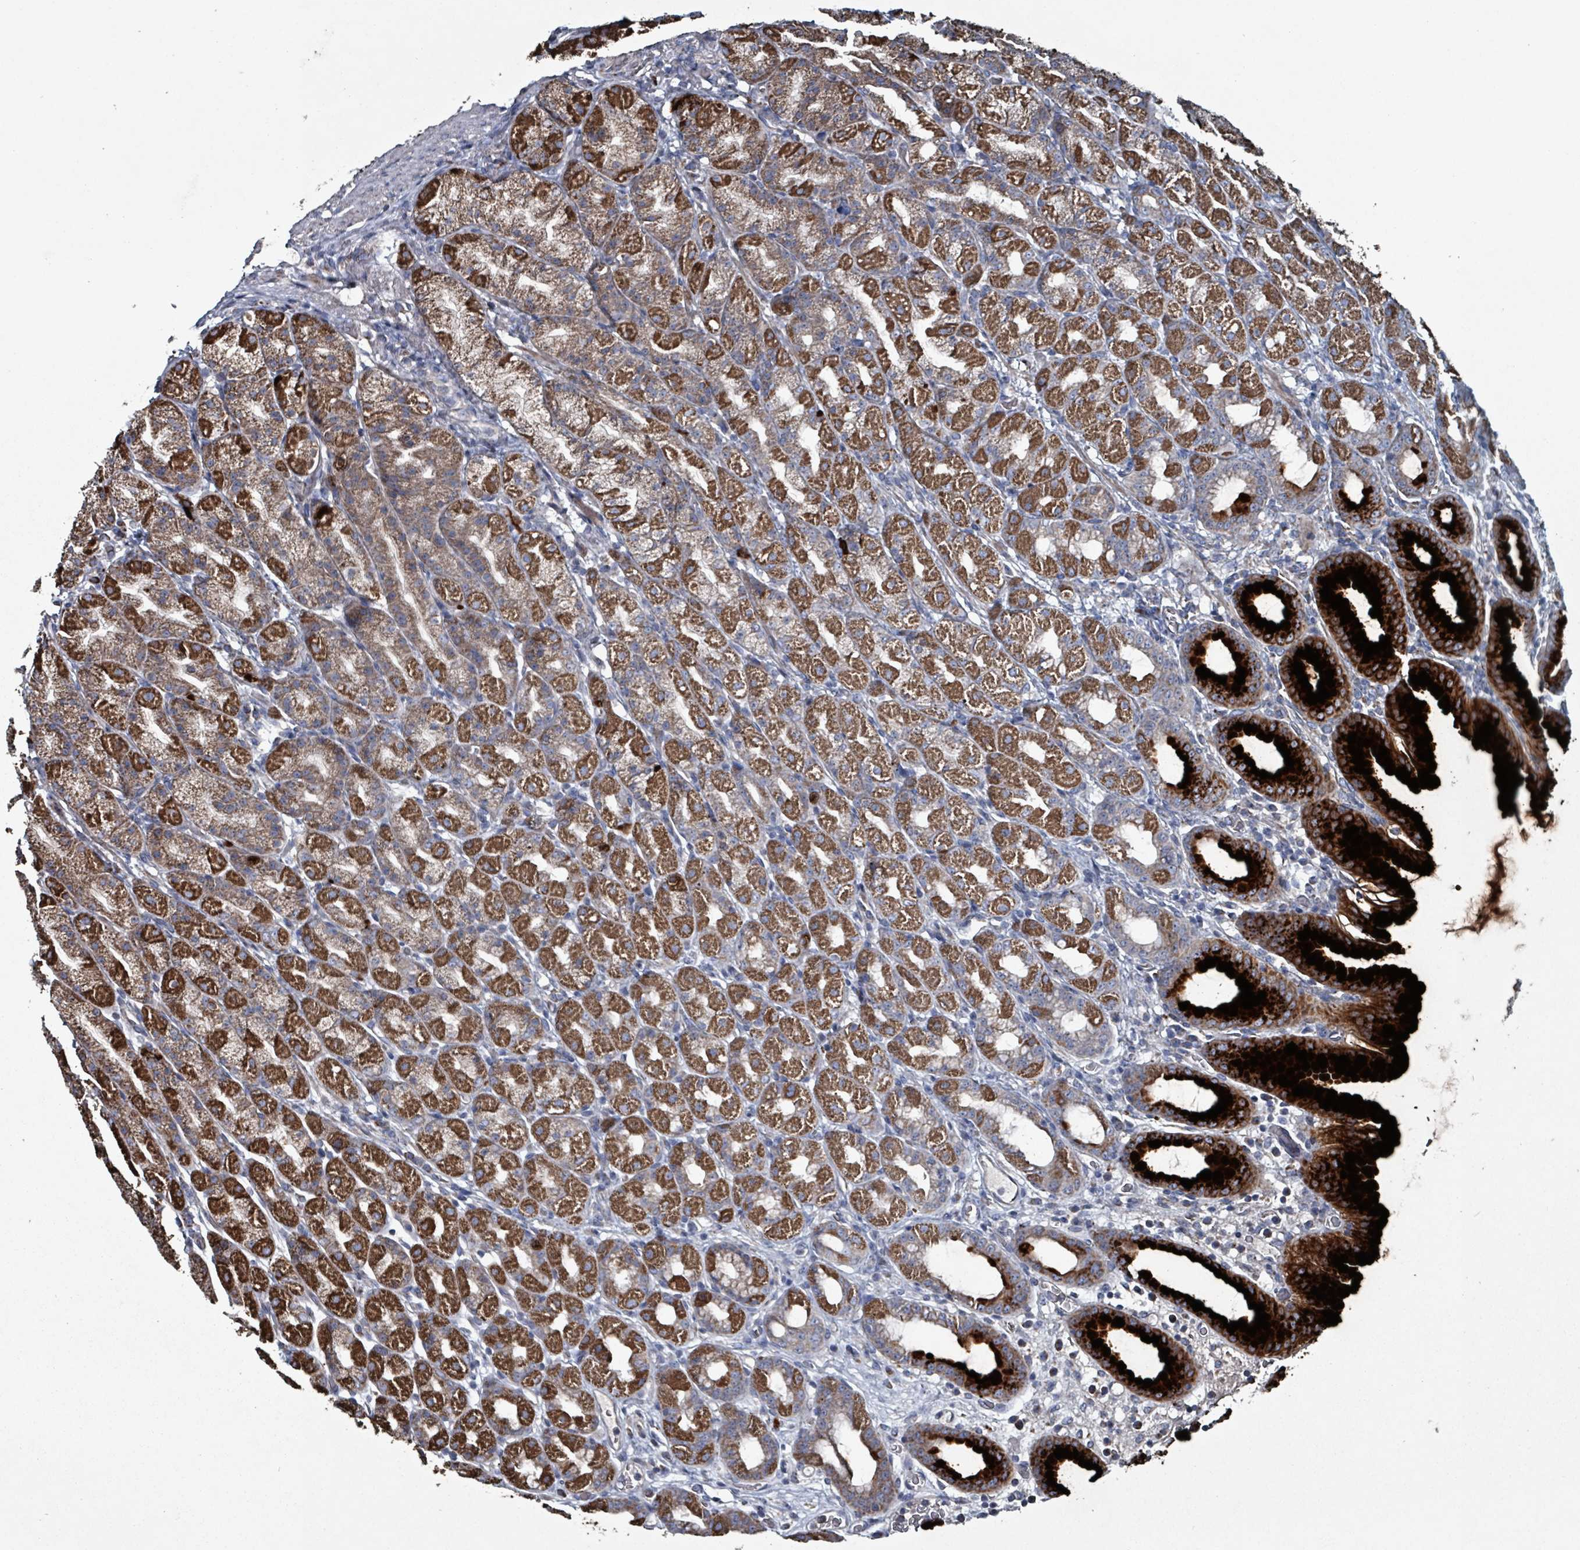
{"staining": {"intensity": "strong", "quantity": "25%-75%", "location": "cytoplasmic/membranous"}, "tissue": "stomach", "cell_type": "Glandular cells", "image_type": "normal", "snomed": [{"axis": "morphology", "description": "Normal tissue, NOS"}, {"axis": "topography", "description": "Stomach, upper"}, {"axis": "topography", "description": "Stomach"}], "caption": "Immunohistochemical staining of normal stomach reveals 25%-75% levels of strong cytoplasmic/membranous protein expression in about 25%-75% of glandular cells.", "gene": "ABHD18", "patient": {"sex": "male", "age": 68}}